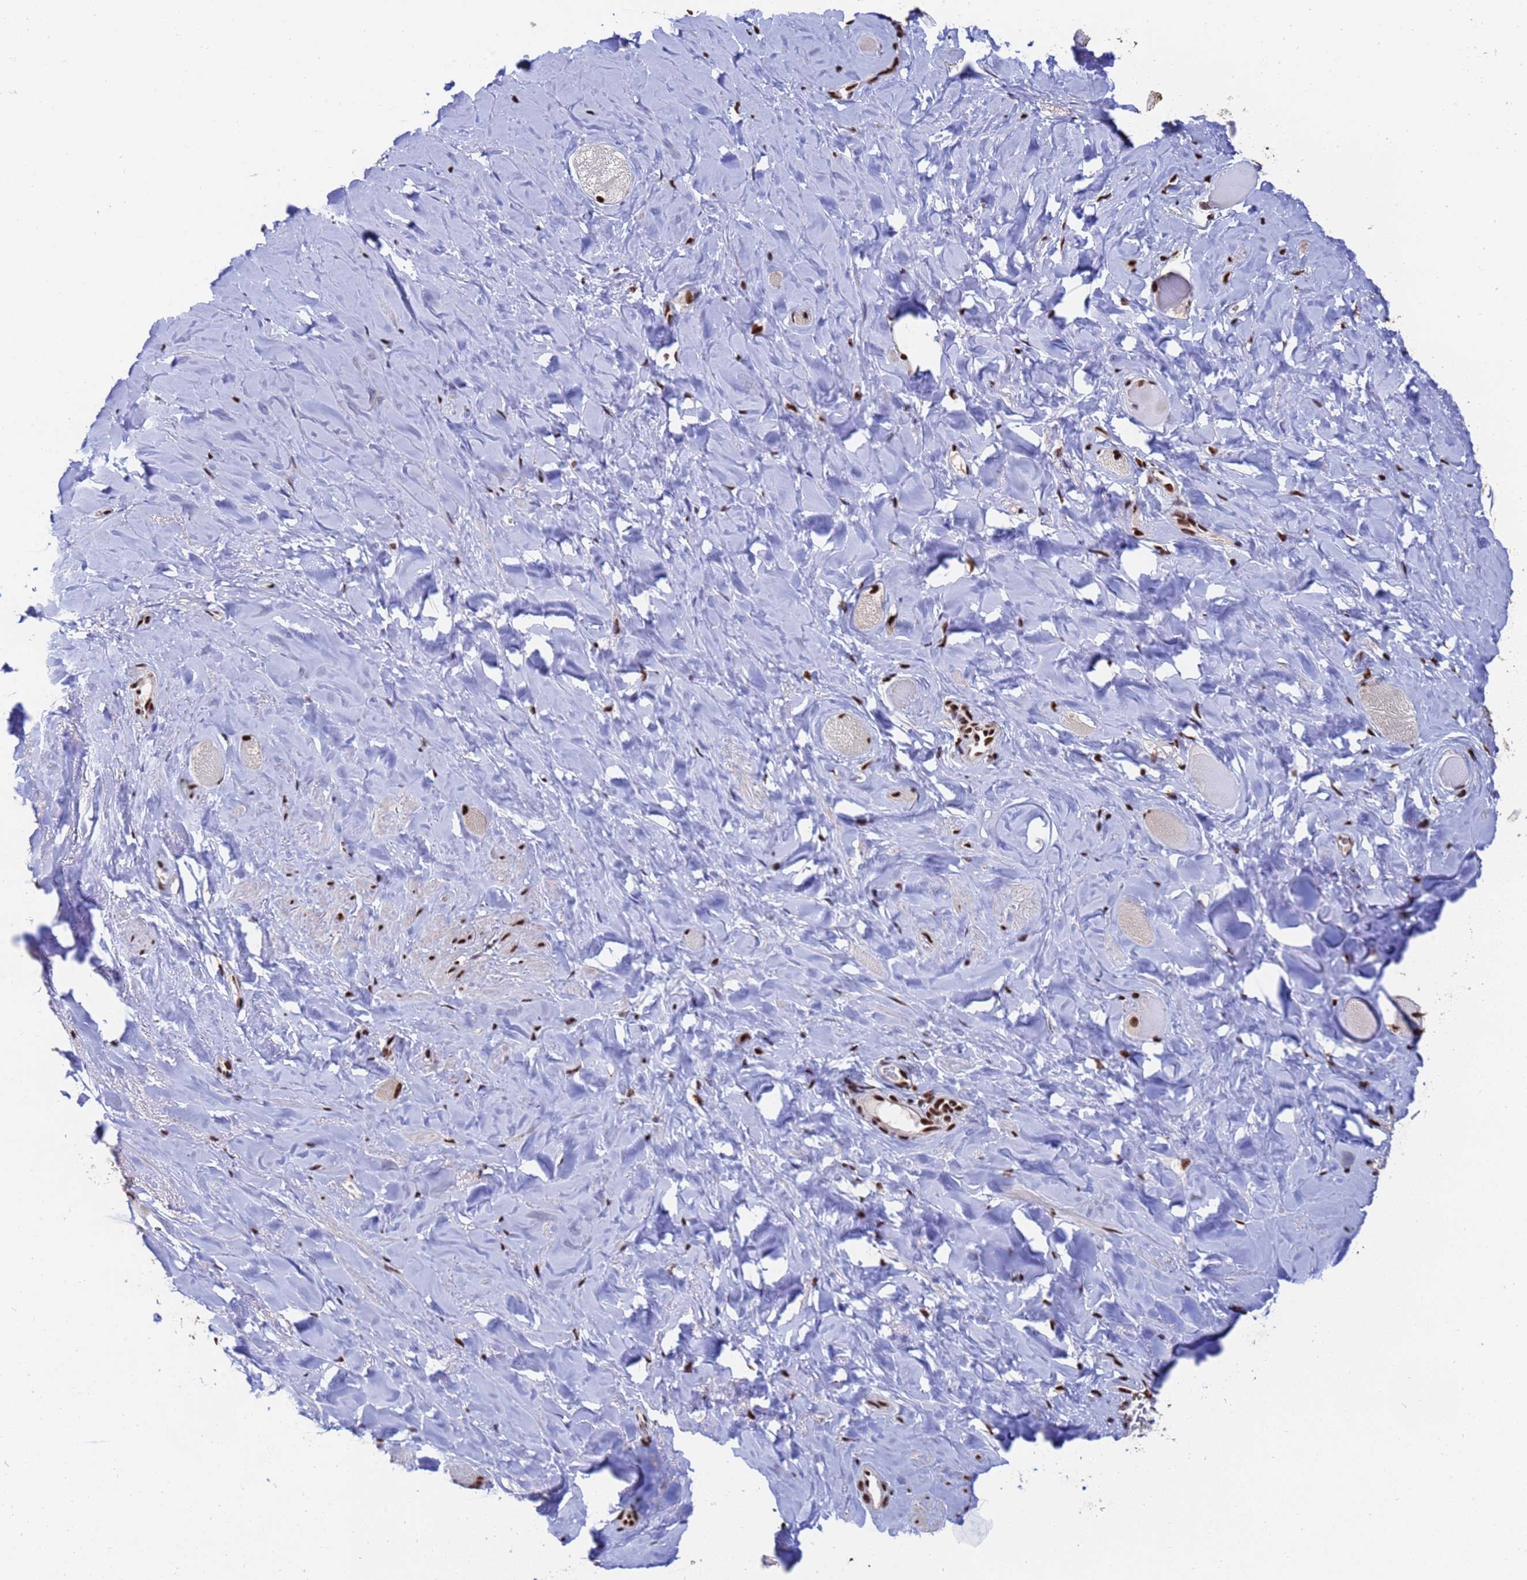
{"staining": {"intensity": "moderate", "quantity": "25%-75%", "location": "nuclear"}, "tissue": "smooth muscle", "cell_type": "Smooth muscle cells", "image_type": "normal", "snomed": [{"axis": "morphology", "description": "Normal tissue, NOS"}, {"axis": "topography", "description": "Smooth muscle"}, {"axis": "topography", "description": "Peripheral nerve tissue"}], "caption": "A high-resolution micrograph shows immunohistochemistry (IHC) staining of normal smooth muscle, which demonstrates moderate nuclear staining in approximately 25%-75% of smooth muscle cells.", "gene": "SF3B2", "patient": {"sex": "male", "age": 69}}